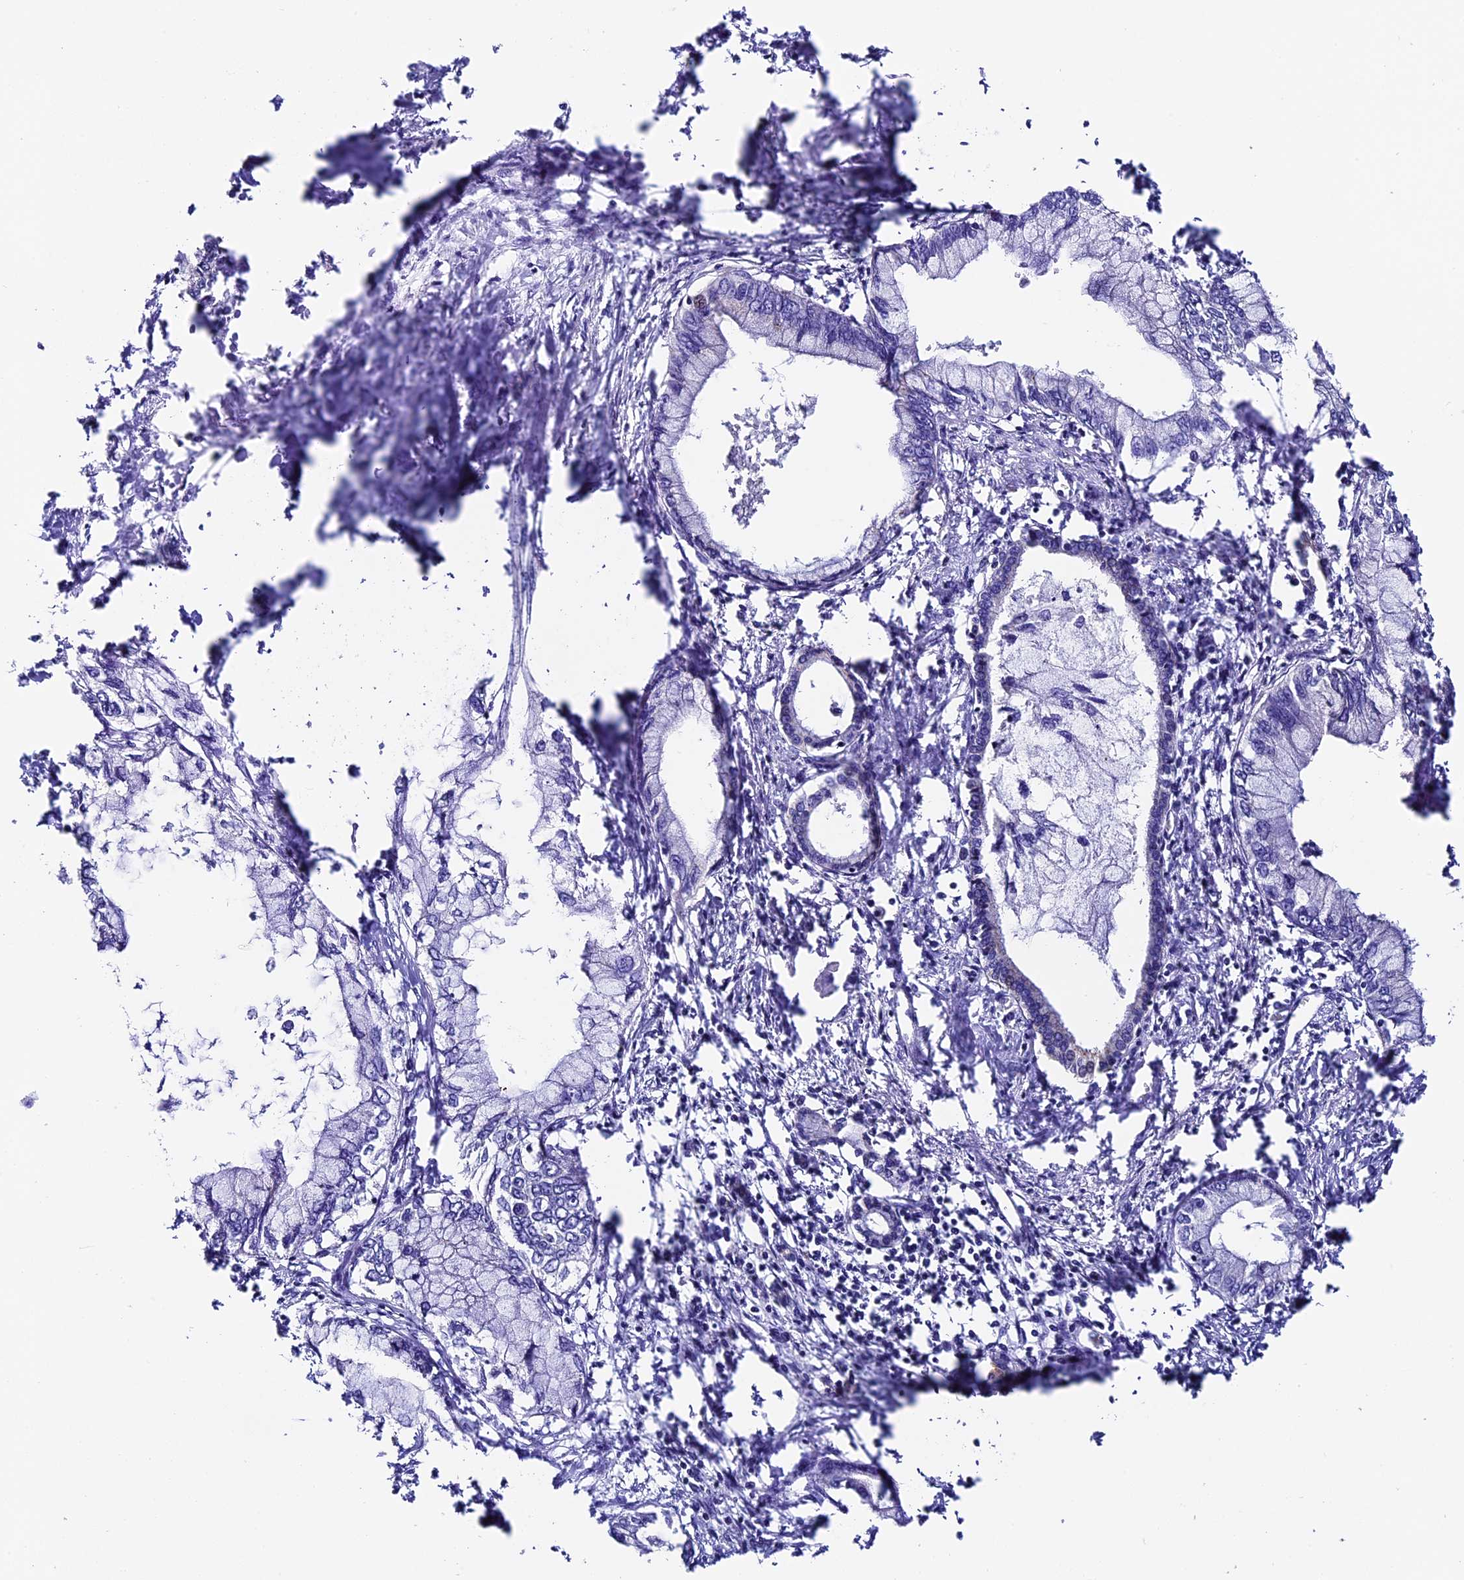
{"staining": {"intensity": "negative", "quantity": "none", "location": "none"}, "tissue": "pancreatic cancer", "cell_type": "Tumor cells", "image_type": "cancer", "snomed": [{"axis": "morphology", "description": "Adenocarcinoma, NOS"}, {"axis": "topography", "description": "Pancreas"}], "caption": "DAB (3,3'-diaminobenzidine) immunohistochemical staining of pancreatic cancer displays no significant staining in tumor cells.", "gene": "COMTD1", "patient": {"sex": "male", "age": 48}}